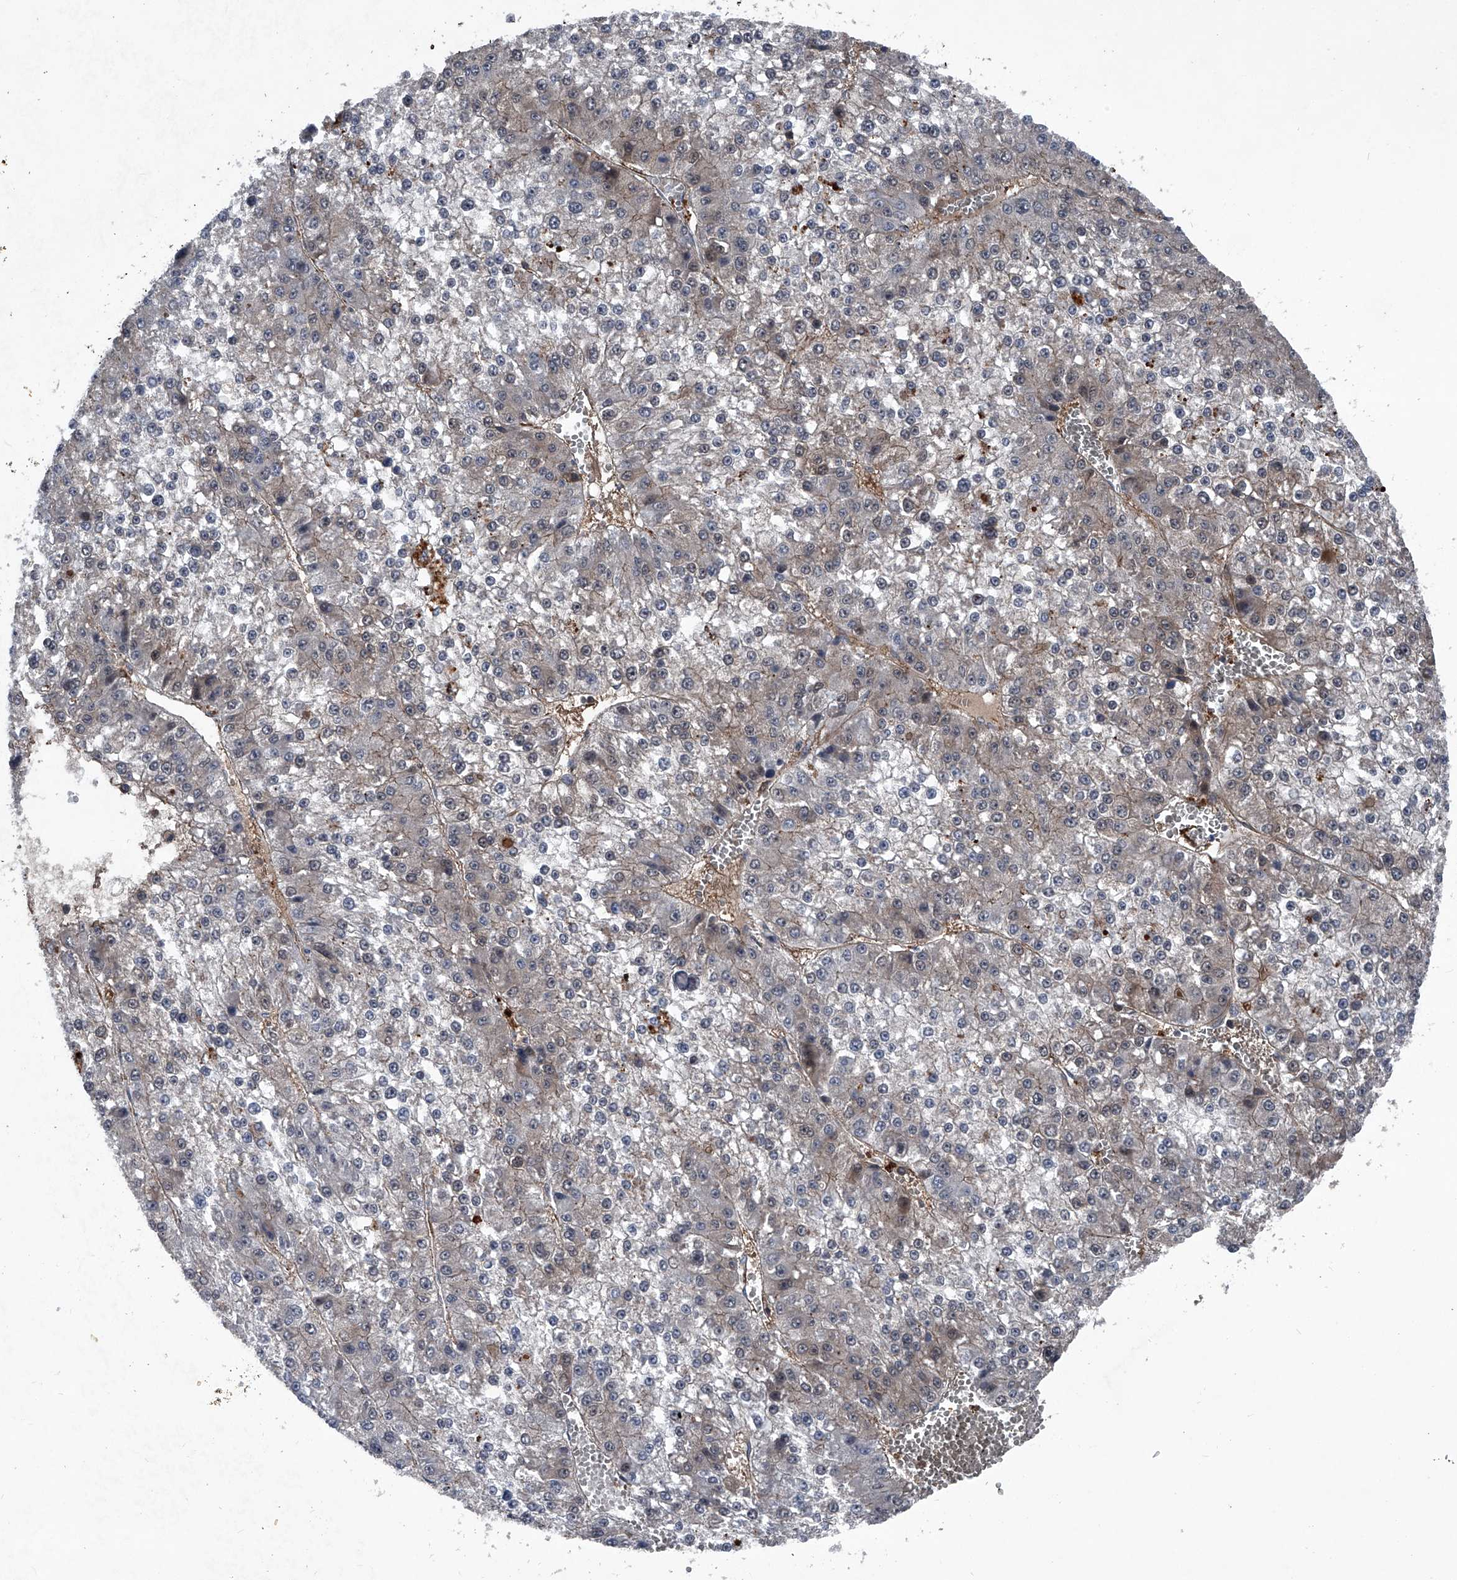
{"staining": {"intensity": "weak", "quantity": "<25%", "location": "cytoplasmic/membranous,nuclear"}, "tissue": "liver cancer", "cell_type": "Tumor cells", "image_type": "cancer", "snomed": [{"axis": "morphology", "description": "Carcinoma, Hepatocellular, NOS"}, {"axis": "topography", "description": "Liver"}], "caption": "An immunohistochemistry (IHC) image of hepatocellular carcinoma (liver) is shown. There is no staining in tumor cells of hepatocellular carcinoma (liver).", "gene": "MAPKAP1", "patient": {"sex": "female", "age": 73}}